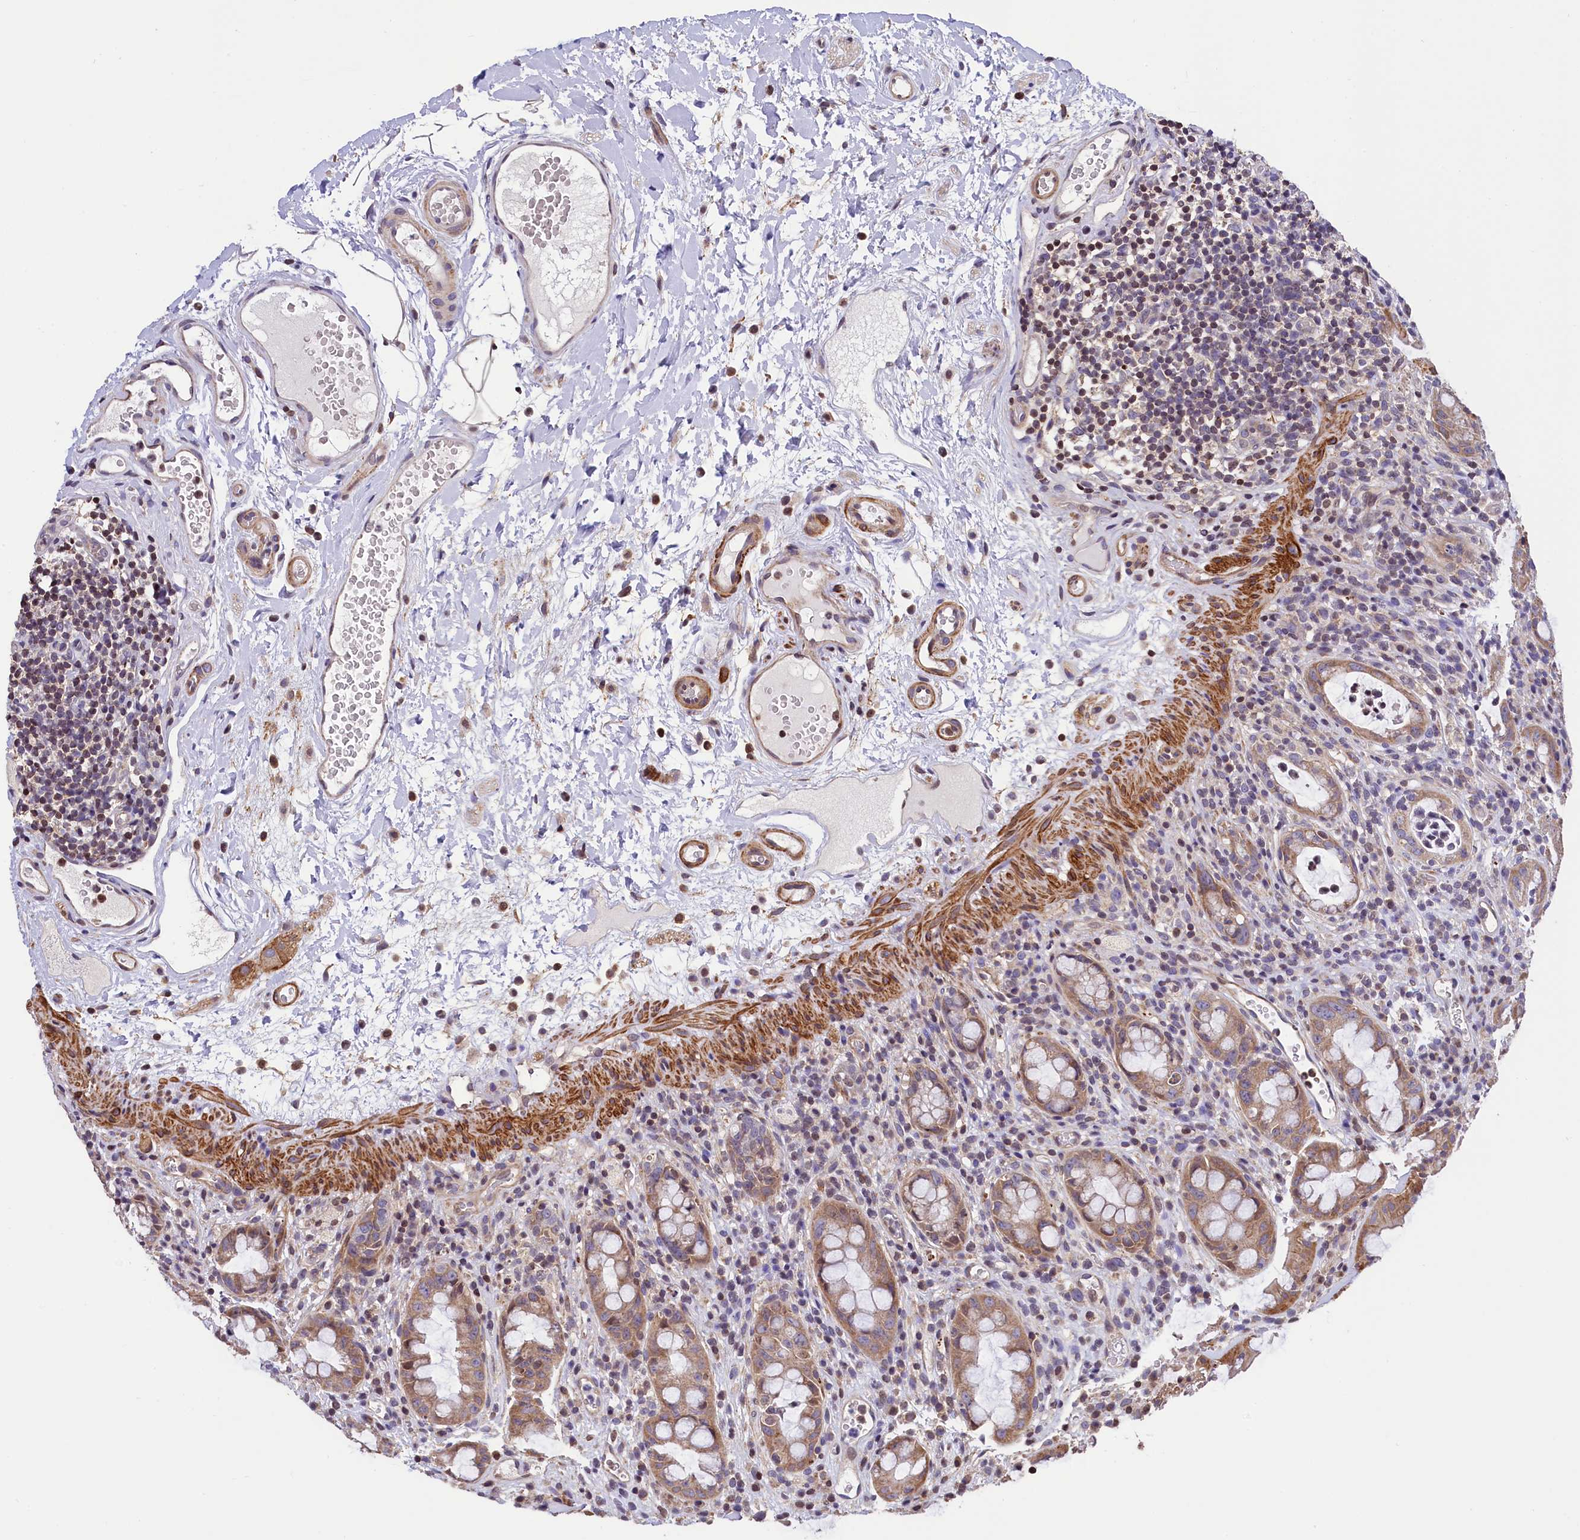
{"staining": {"intensity": "moderate", "quantity": ">75%", "location": "cytoplasmic/membranous,nuclear"}, "tissue": "rectum", "cell_type": "Glandular cells", "image_type": "normal", "snomed": [{"axis": "morphology", "description": "Normal tissue, NOS"}, {"axis": "topography", "description": "Rectum"}], "caption": "Immunohistochemistry (IHC) histopathology image of benign rectum: rectum stained using IHC displays medium levels of moderate protein expression localized specifically in the cytoplasmic/membranous,nuclear of glandular cells, appearing as a cytoplasmic/membranous,nuclear brown color.", "gene": "ZNF2", "patient": {"sex": "female", "age": 57}}